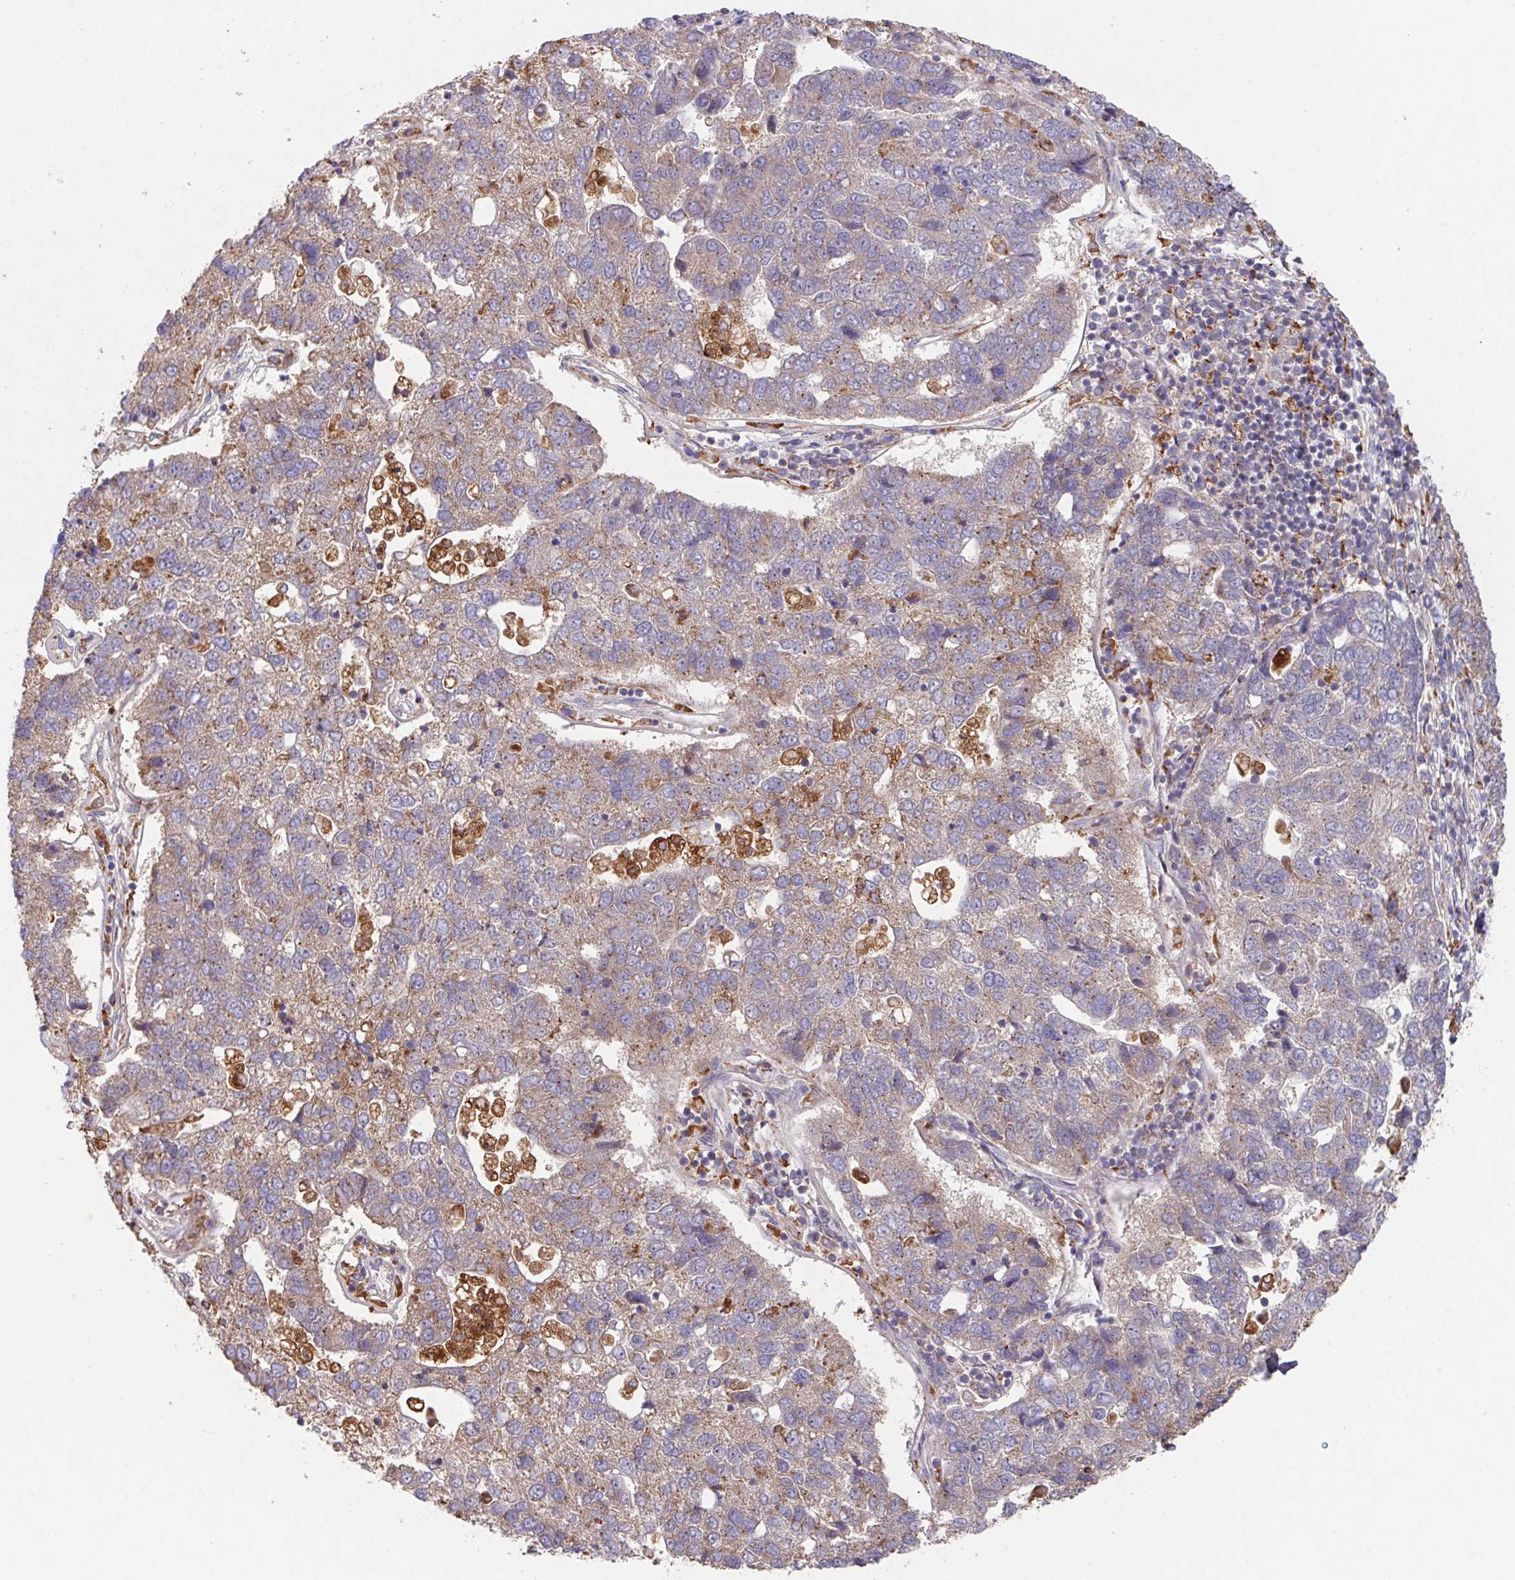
{"staining": {"intensity": "moderate", "quantity": "25%-75%", "location": "cytoplasmic/membranous"}, "tissue": "pancreatic cancer", "cell_type": "Tumor cells", "image_type": "cancer", "snomed": [{"axis": "morphology", "description": "Adenocarcinoma, NOS"}, {"axis": "topography", "description": "Pancreas"}], "caption": "About 25%-75% of tumor cells in human adenocarcinoma (pancreatic) reveal moderate cytoplasmic/membranous protein staining as visualized by brown immunohistochemical staining.", "gene": "TRIM14", "patient": {"sex": "female", "age": 61}}